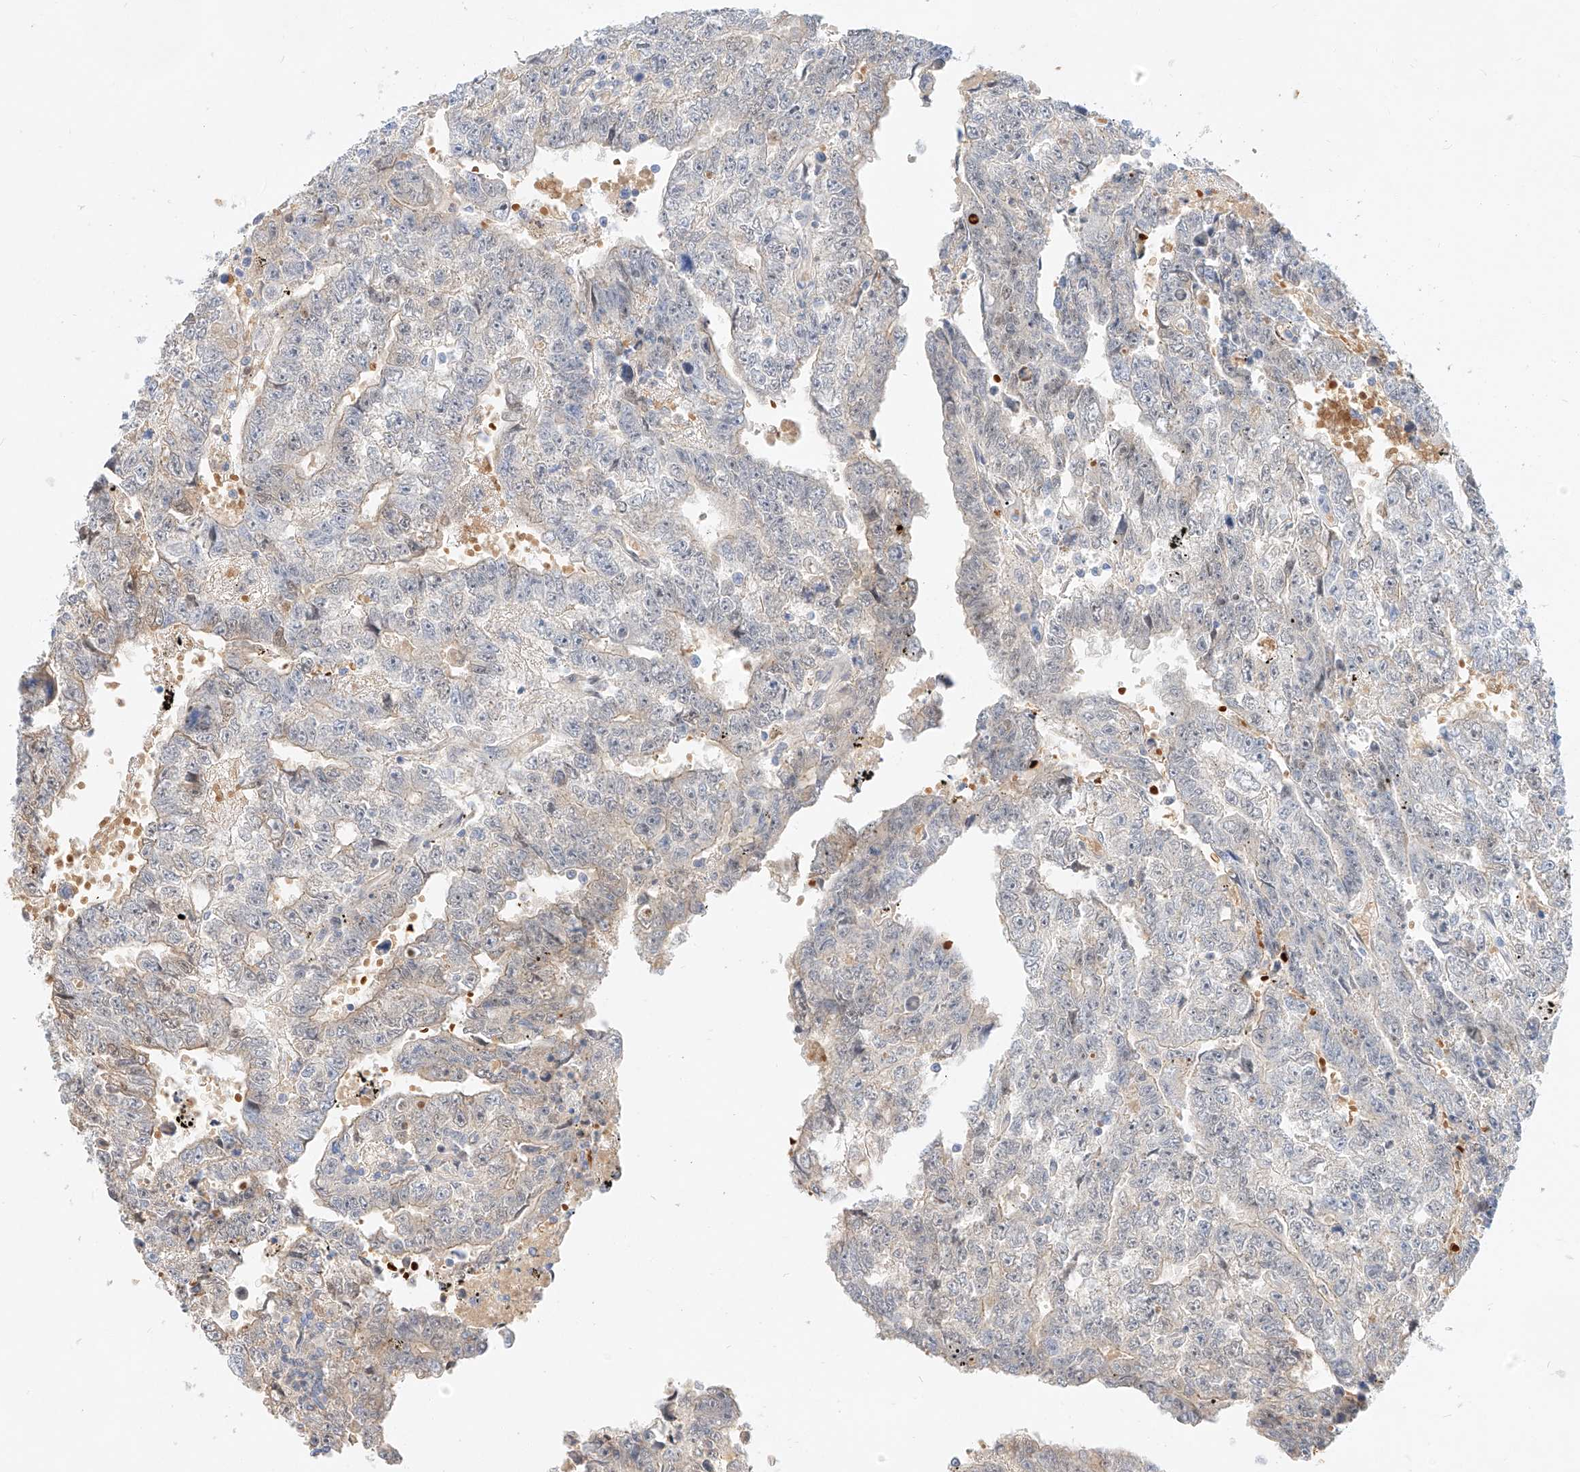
{"staining": {"intensity": "negative", "quantity": "none", "location": "none"}, "tissue": "testis cancer", "cell_type": "Tumor cells", "image_type": "cancer", "snomed": [{"axis": "morphology", "description": "Carcinoma, Embryonal, NOS"}, {"axis": "topography", "description": "Testis"}], "caption": "There is no significant staining in tumor cells of testis embryonal carcinoma.", "gene": "CBX8", "patient": {"sex": "male", "age": 25}}